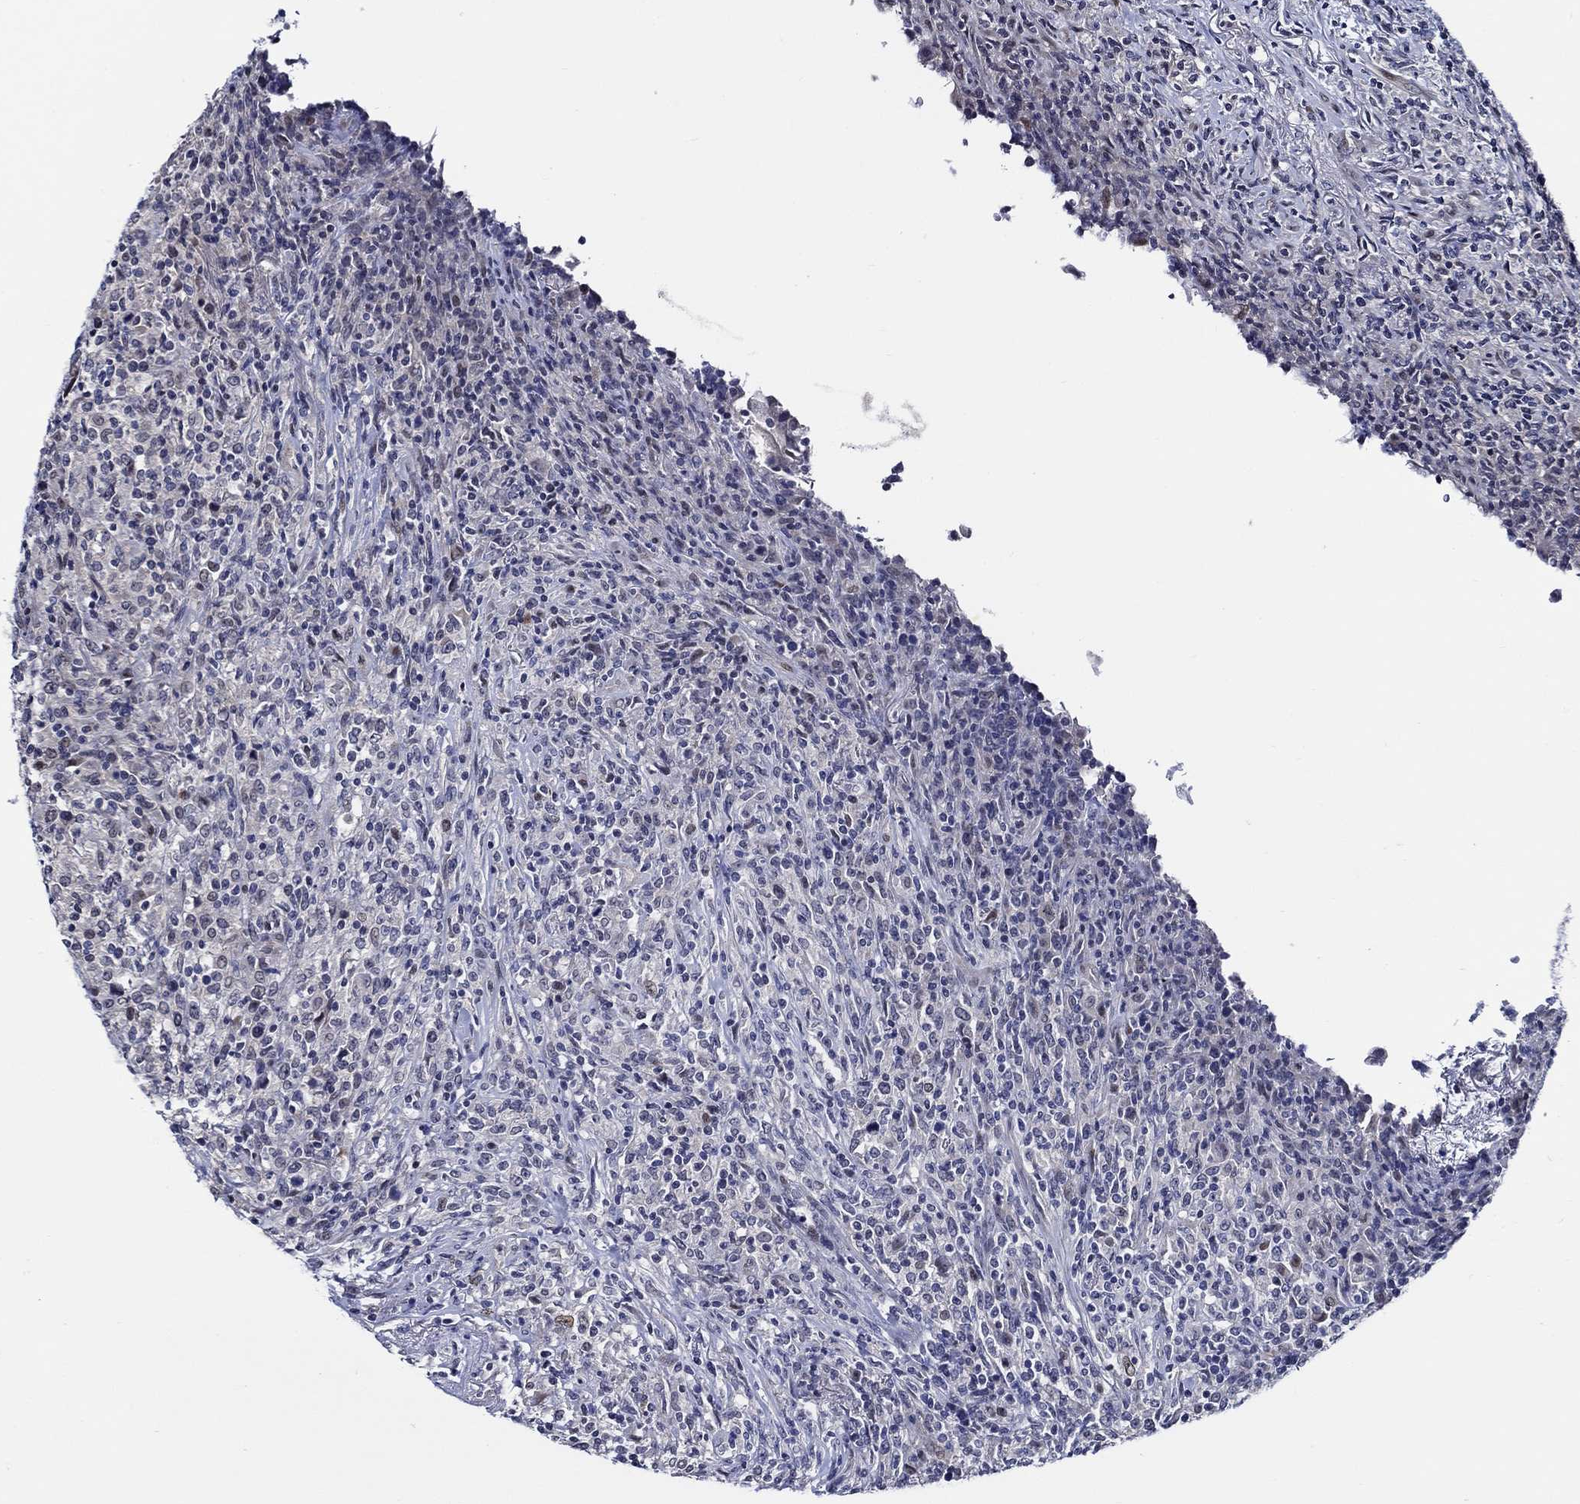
{"staining": {"intensity": "negative", "quantity": "none", "location": "none"}, "tissue": "lymphoma", "cell_type": "Tumor cells", "image_type": "cancer", "snomed": [{"axis": "morphology", "description": "Malignant lymphoma, non-Hodgkin's type, High grade"}, {"axis": "topography", "description": "Lung"}], "caption": "Immunohistochemistry (IHC) of human lymphoma exhibits no expression in tumor cells.", "gene": "C8orf48", "patient": {"sex": "male", "age": 79}}